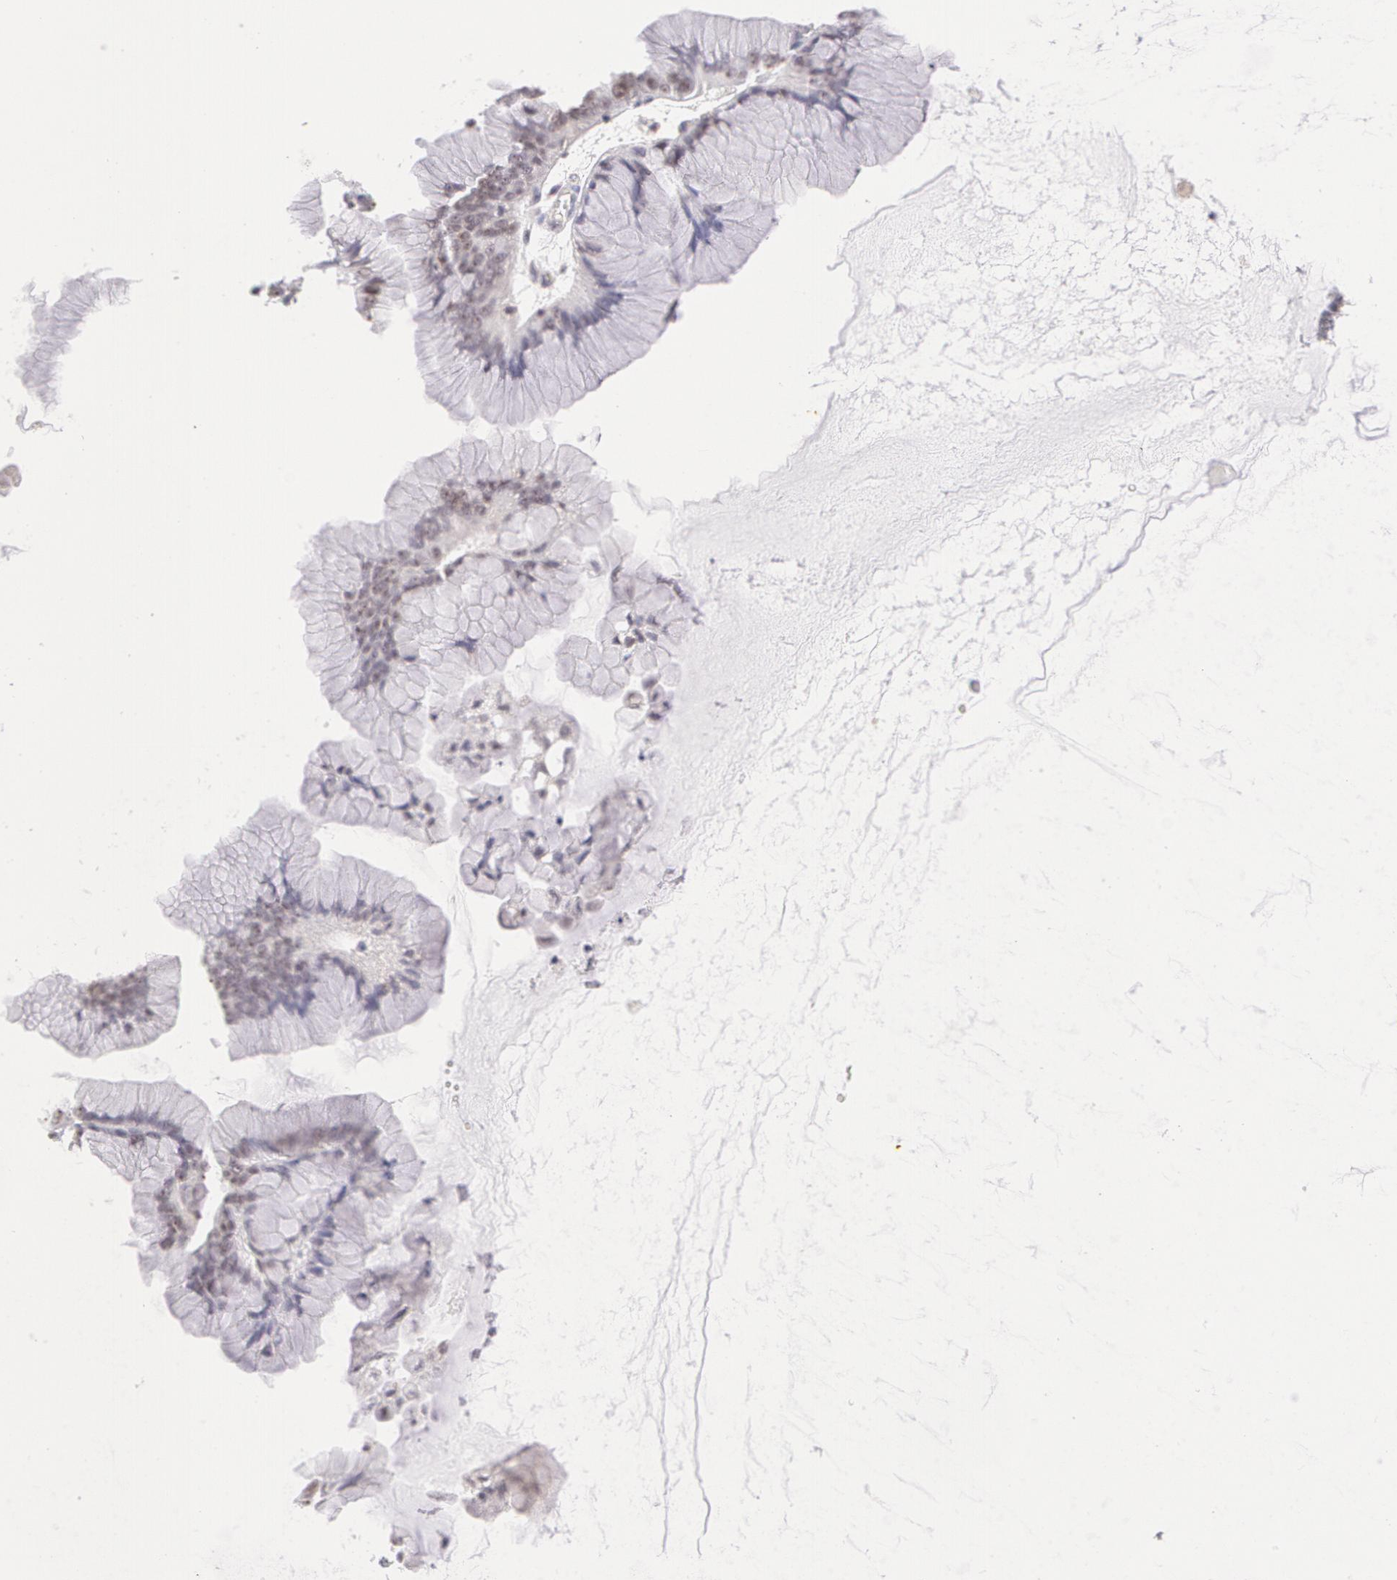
{"staining": {"intensity": "negative", "quantity": "none", "location": "none"}, "tissue": "ovarian cancer", "cell_type": "Tumor cells", "image_type": "cancer", "snomed": [{"axis": "morphology", "description": "Cystadenocarcinoma, mucinous, NOS"}, {"axis": "topography", "description": "Ovary"}], "caption": "DAB immunohistochemical staining of ovarian mucinous cystadenocarcinoma exhibits no significant staining in tumor cells.", "gene": "ZNF597", "patient": {"sex": "female", "age": 41}}